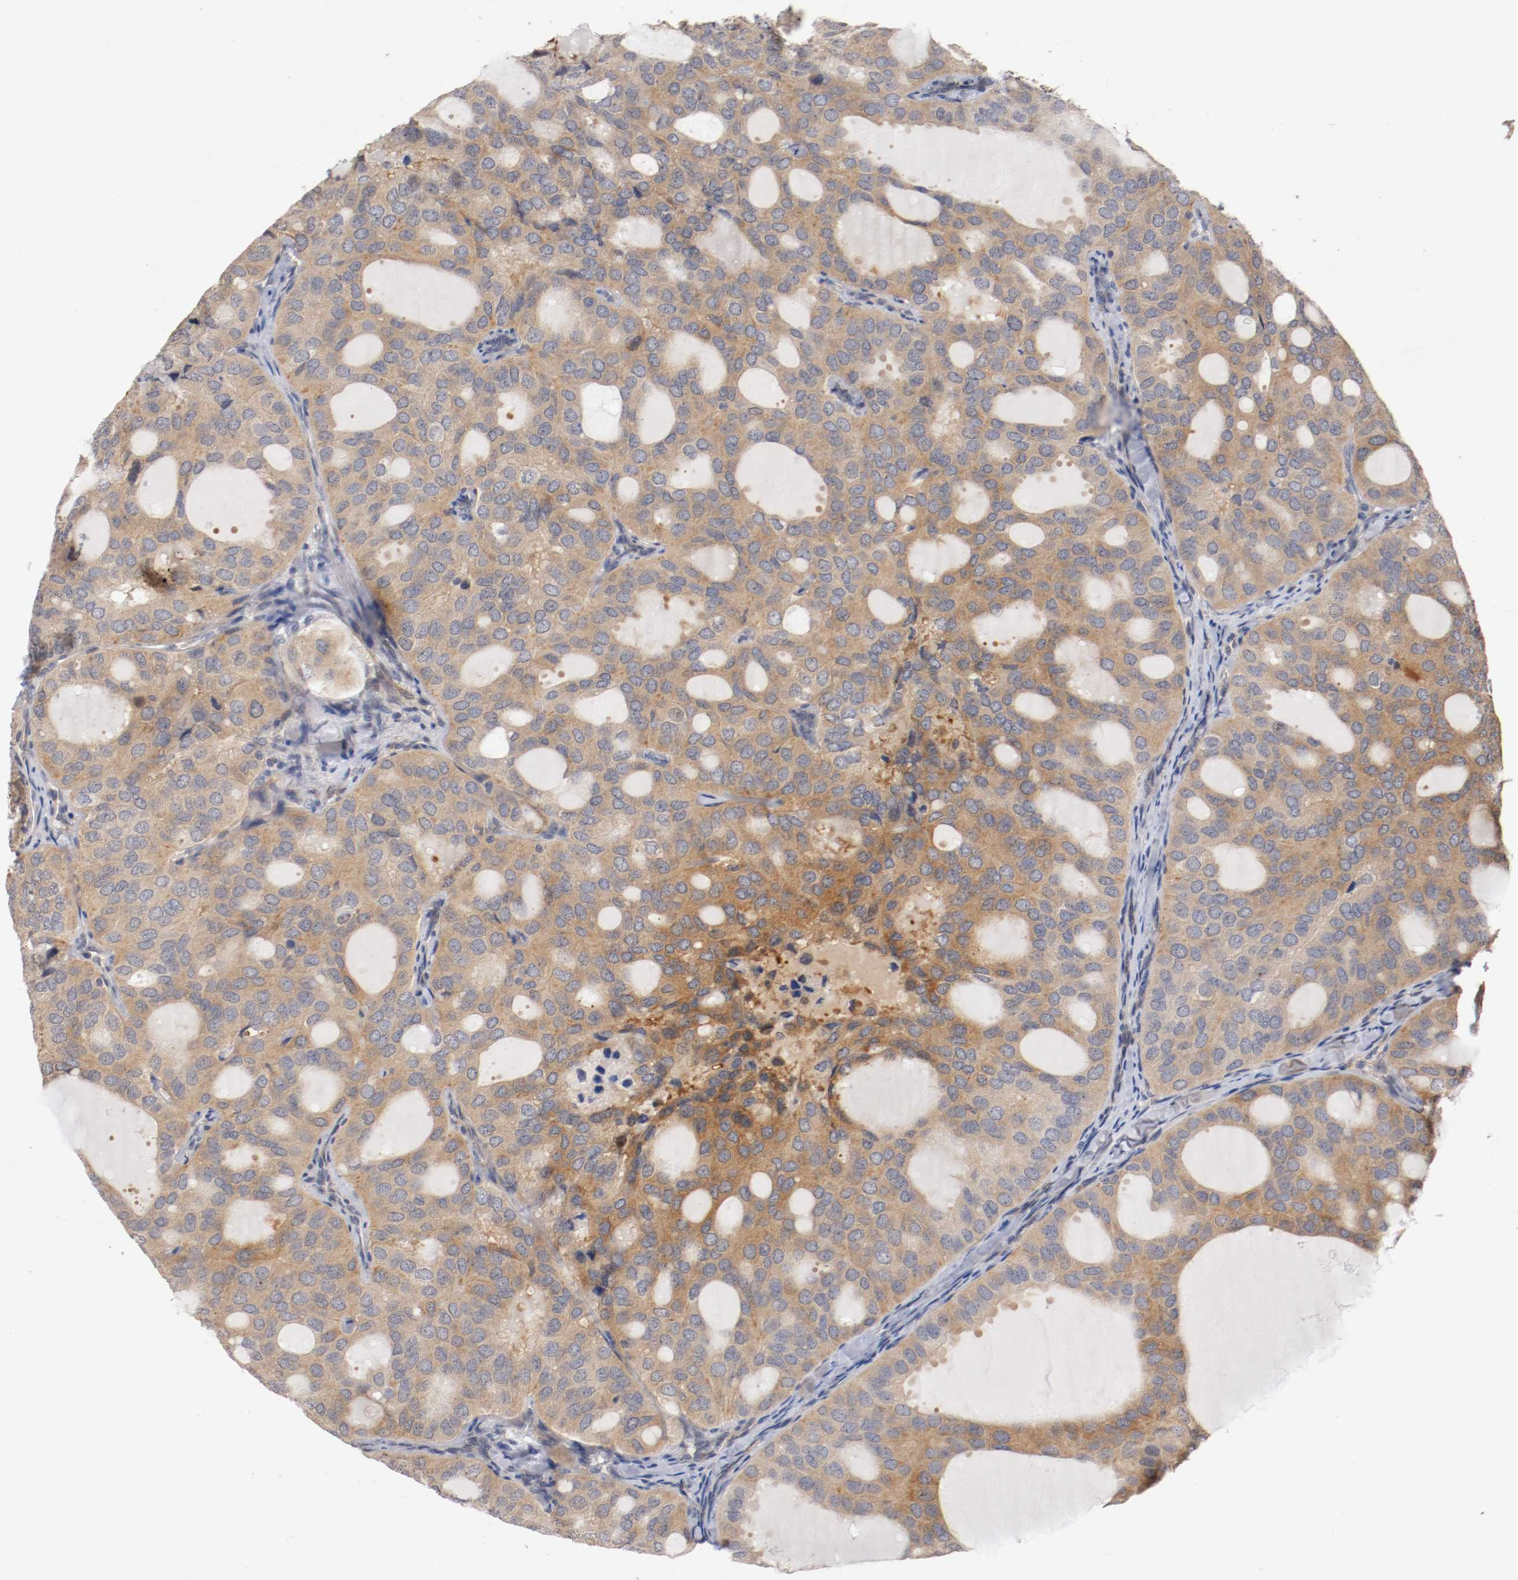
{"staining": {"intensity": "weak", "quantity": ">75%", "location": "cytoplasmic/membranous"}, "tissue": "thyroid cancer", "cell_type": "Tumor cells", "image_type": "cancer", "snomed": [{"axis": "morphology", "description": "Follicular adenoma carcinoma, NOS"}, {"axis": "topography", "description": "Thyroid gland"}], "caption": "Weak cytoplasmic/membranous protein staining is identified in about >75% of tumor cells in thyroid cancer (follicular adenoma carcinoma).", "gene": "RBM23", "patient": {"sex": "male", "age": 75}}